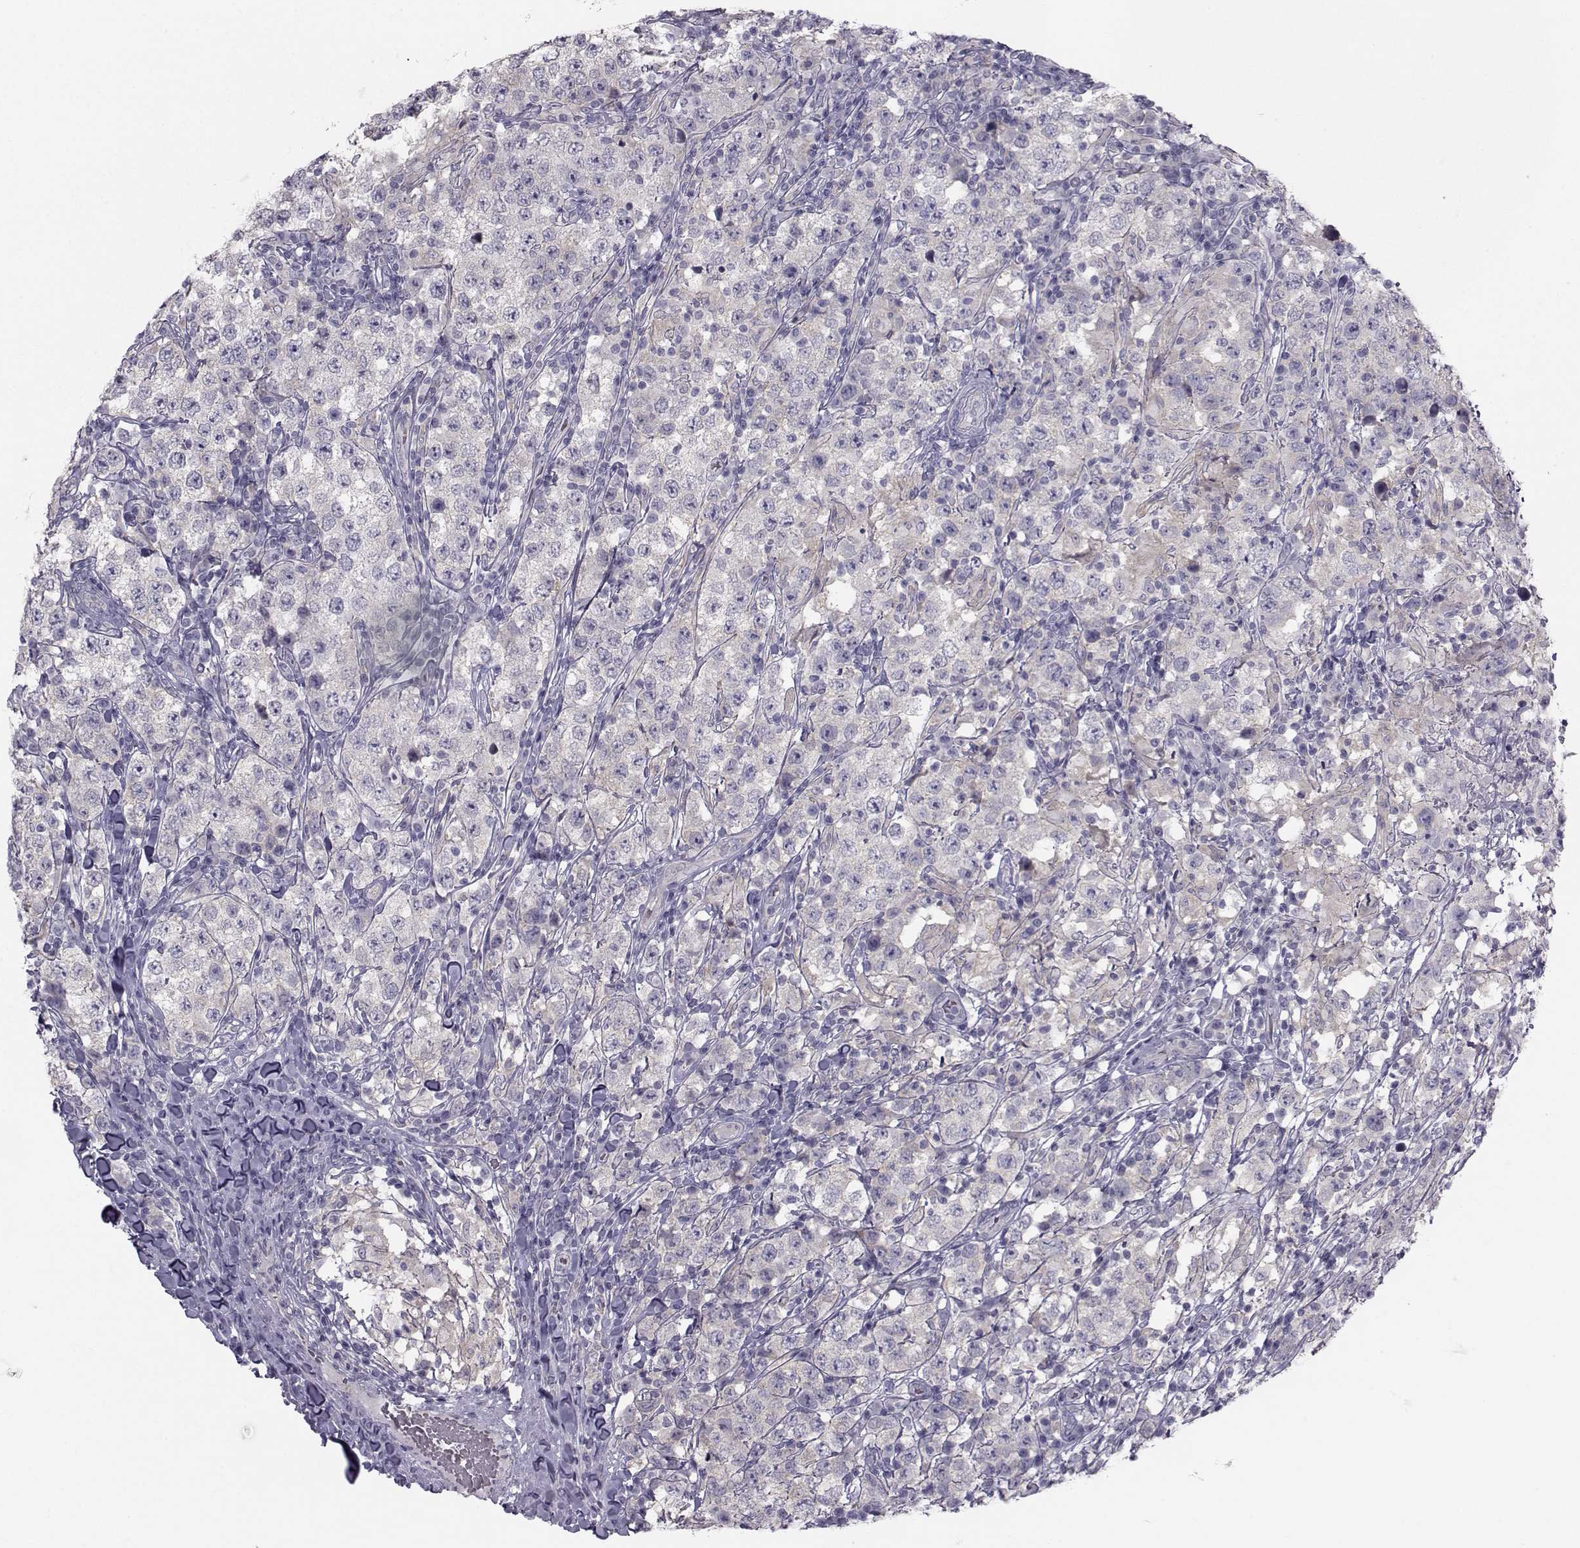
{"staining": {"intensity": "negative", "quantity": "none", "location": "none"}, "tissue": "testis cancer", "cell_type": "Tumor cells", "image_type": "cancer", "snomed": [{"axis": "morphology", "description": "Seminoma, NOS"}, {"axis": "morphology", "description": "Carcinoma, Embryonal, NOS"}, {"axis": "topography", "description": "Testis"}], "caption": "This is an IHC histopathology image of human testis embryonal carcinoma. There is no positivity in tumor cells.", "gene": "GARIN3", "patient": {"sex": "male", "age": 41}}